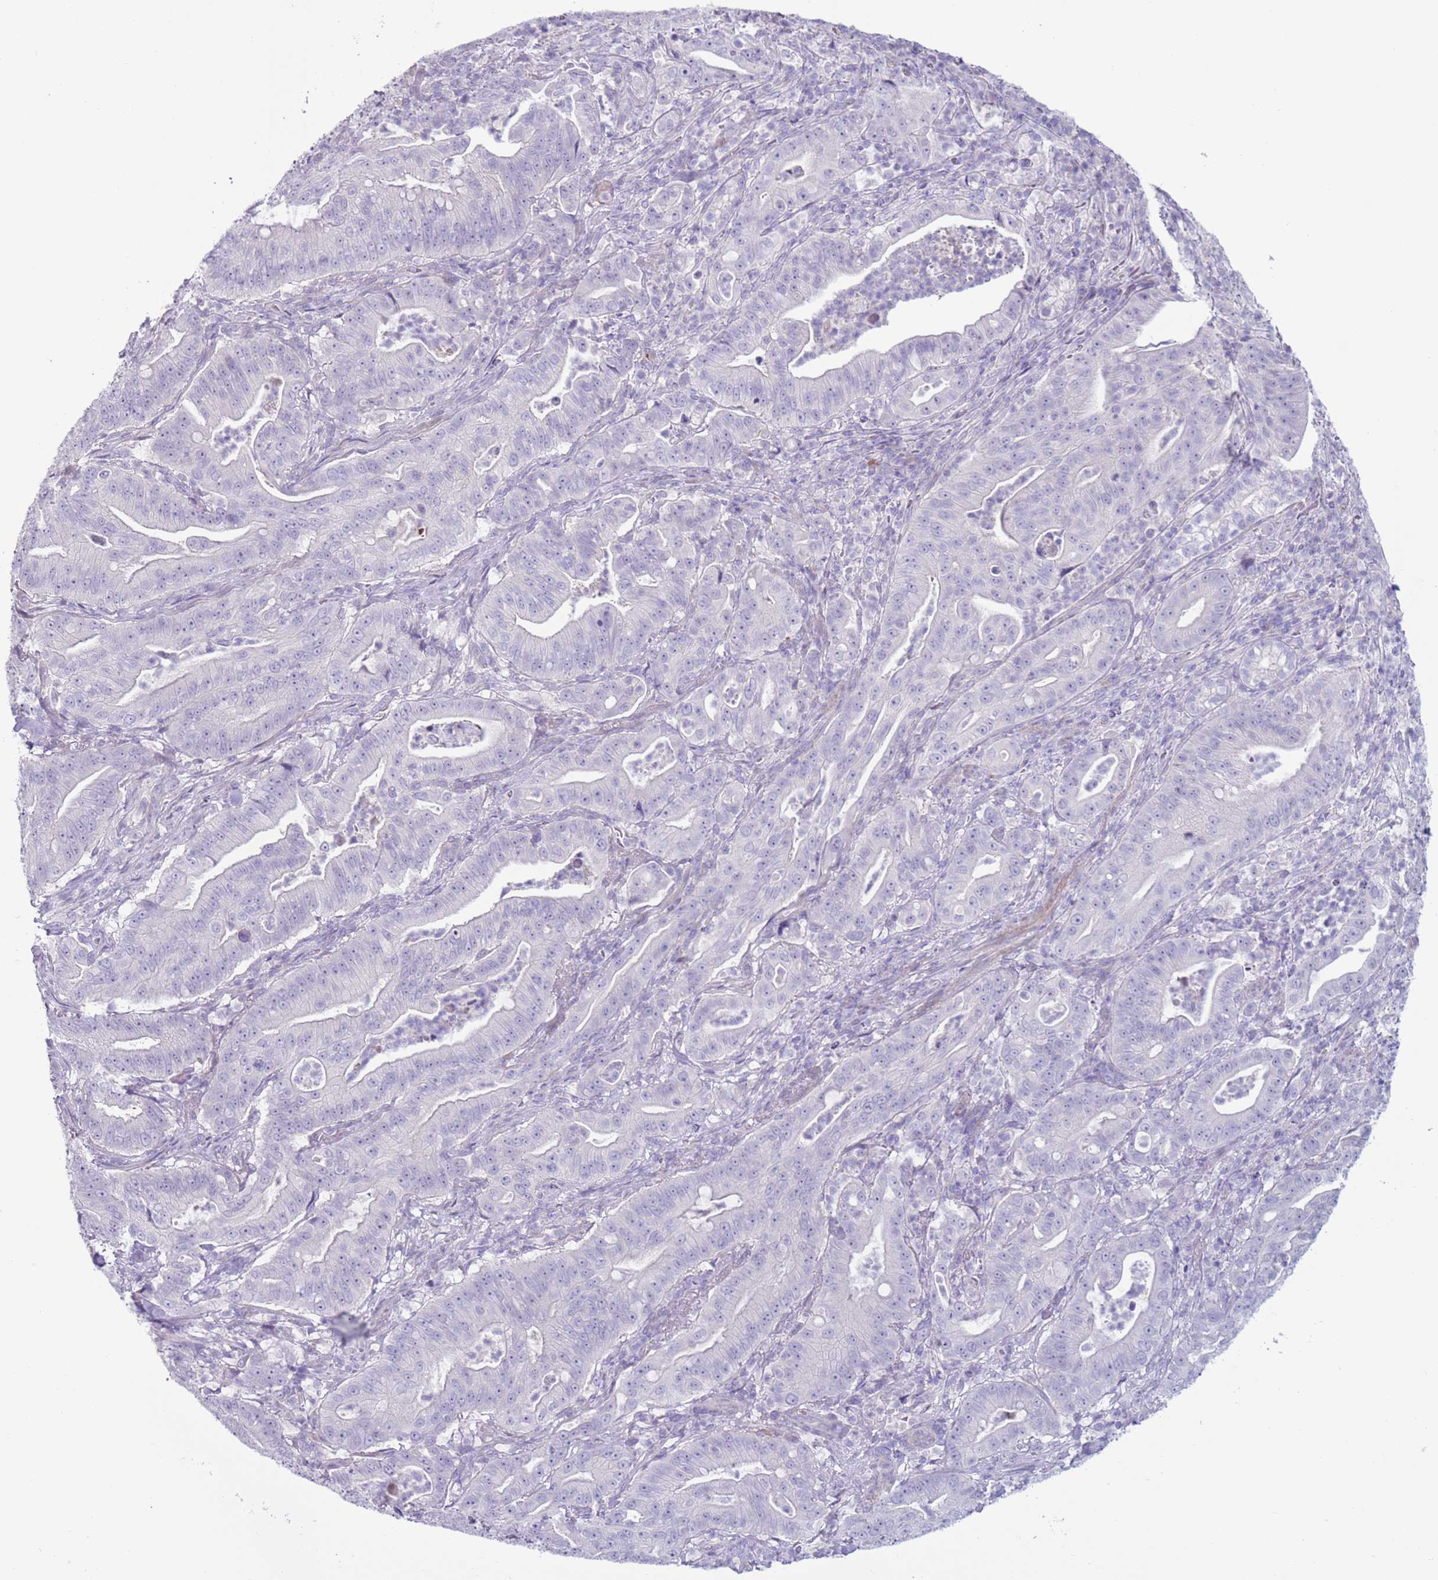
{"staining": {"intensity": "negative", "quantity": "none", "location": "none"}, "tissue": "pancreatic cancer", "cell_type": "Tumor cells", "image_type": "cancer", "snomed": [{"axis": "morphology", "description": "Adenocarcinoma, NOS"}, {"axis": "topography", "description": "Pancreas"}], "caption": "This is a image of IHC staining of pancreatic cancer, which shows no staining in tumor cells.", "gene": "NPAP1", "patient": {"sex": "male", "age": 71}}